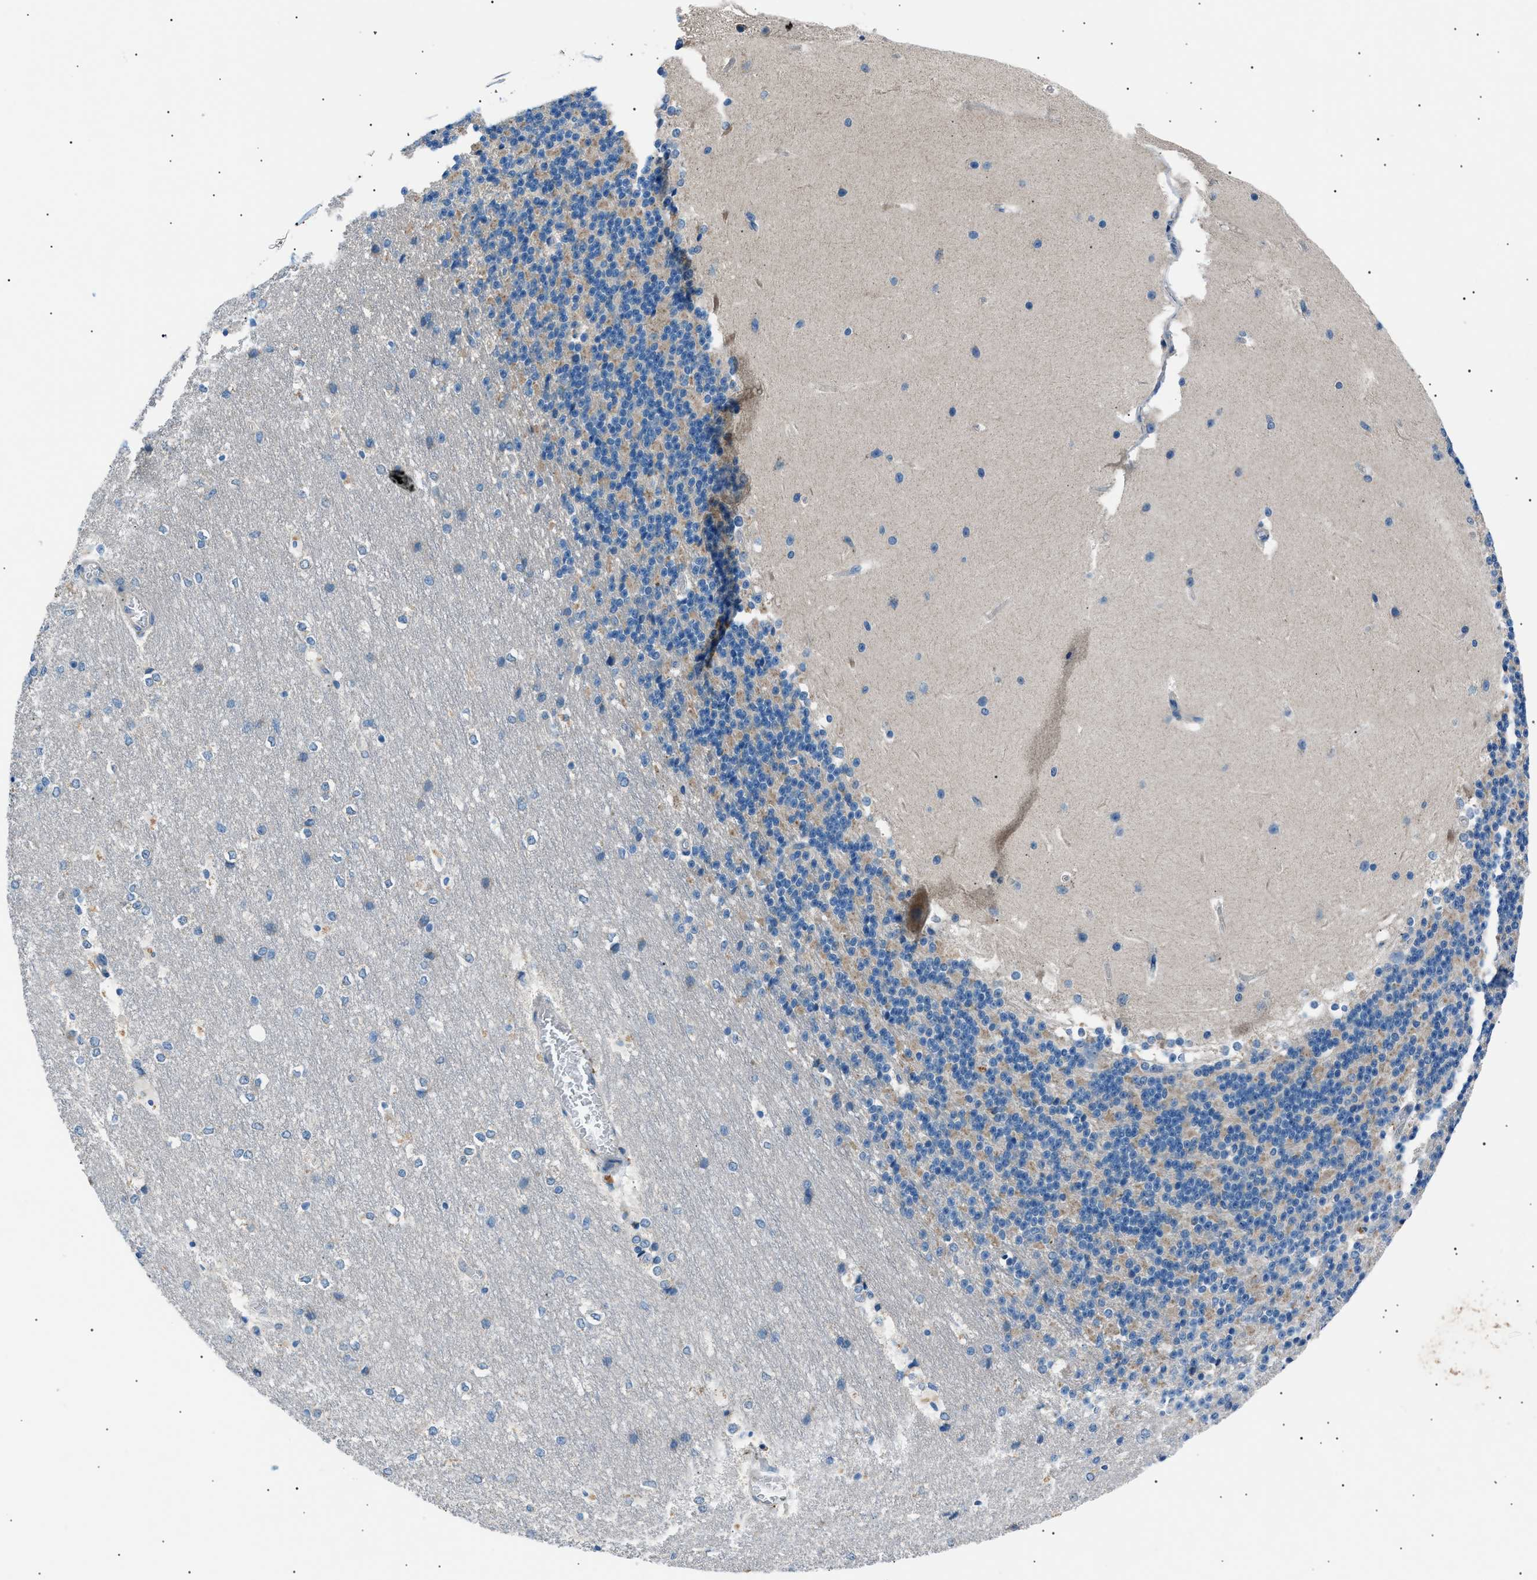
{"staining": {"intensity": "negative", "quantity": "none", "location": "none"}, "tissue": "cerebellum", "cell_type": "Cells in granular layer", "image_type": "normal", "snomed": [{"axis": "morphology", "description": "Normal tissue, NOS"}, {"axis": "topography", "description": "Cerebellum"}], "caption": "DAB immunohistochemical staining of unremarkable human cerebellum displays no significant expression in cells in granular layer.", "gene": "LRRC37B", "patient": {"sex": "female", "age": 19}}